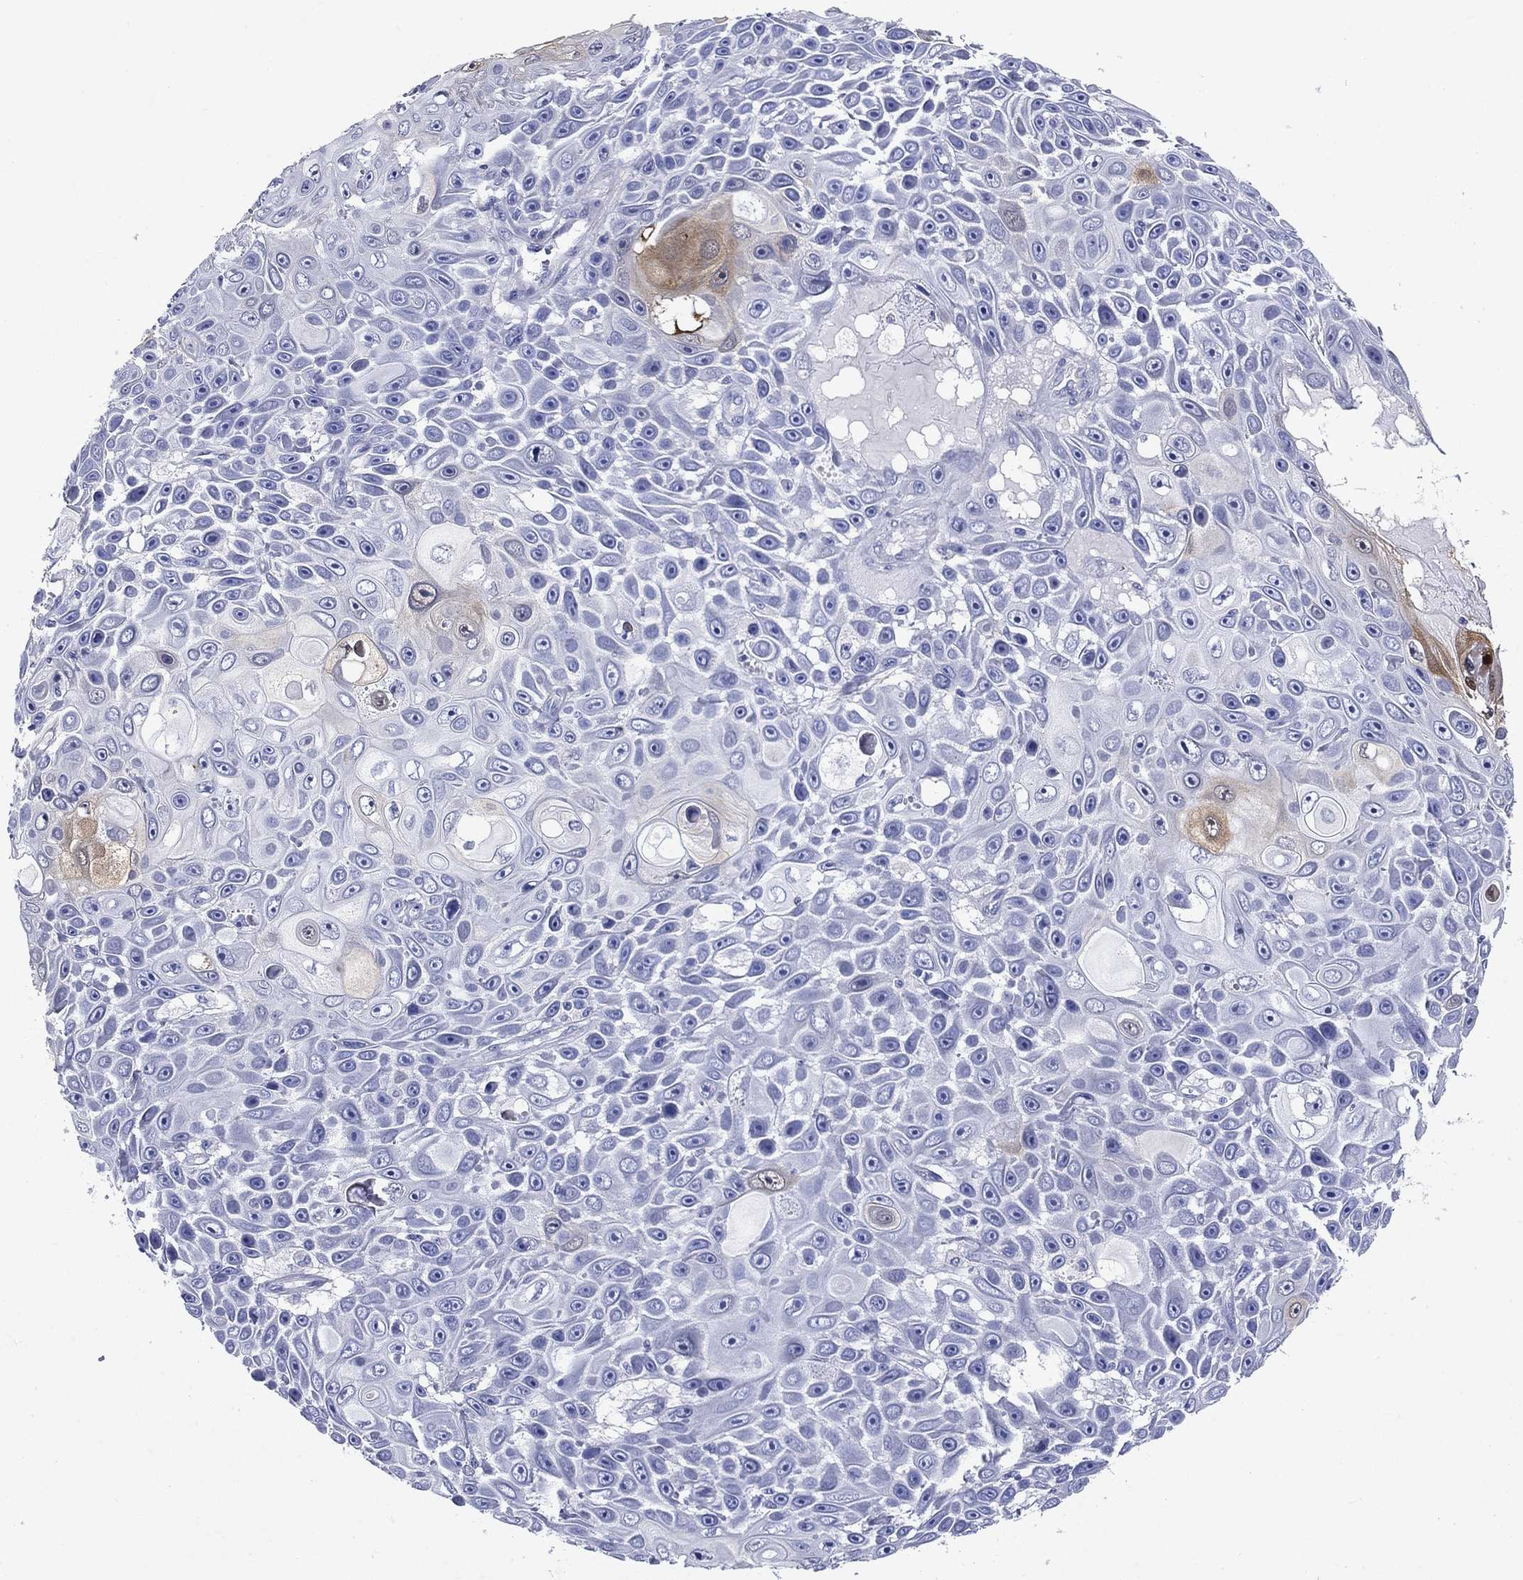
{"staining": {"intensity": "moderate", "quantity": "<25%", "location": "cytoplasmic/membranous"}, "tissue": "skin cancer", "cell_type": "Tumor cells", "image_type": "cancer", "snomed": [{"axis": "morphology", "description": "Squamous cell carcinoma, NOS"}, {"axis": "topography", "description": "Skin"}], "caption": "Skin cancer (squamous cell carcinoma) stained for a protein shows moderate cytoplasmic/membranous positivity in tumor cells.", "gene": "SULT2B1", "patient": {"sex": "male", "age": 82}}